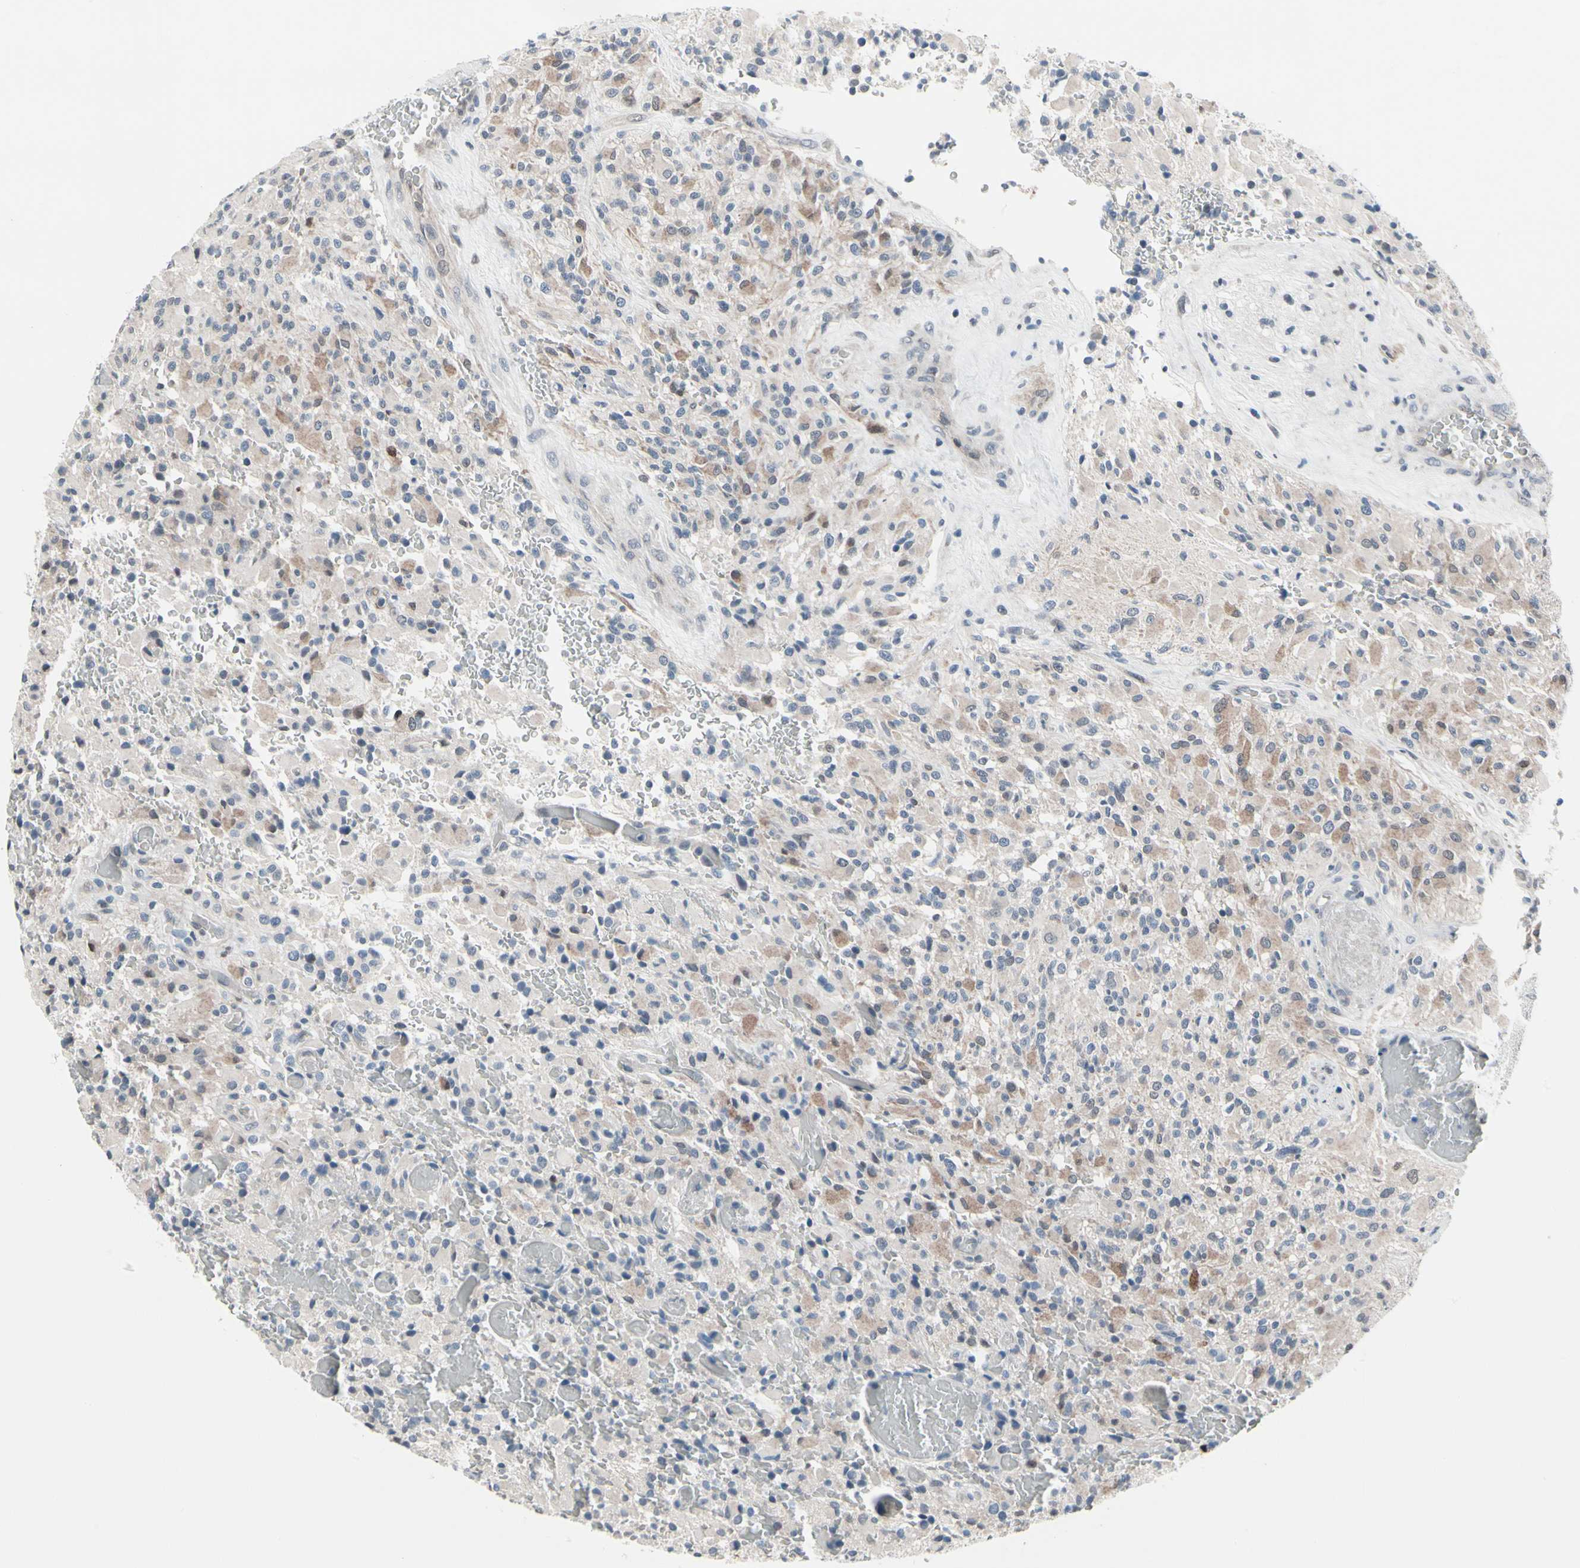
{"staining": {"intensity": "weak", "quantity": "25%-75%", "location": "cytoplasmic/membranous"}, "tissue": "glioma", "cell_type": "Tumor cells", "image_type": "cancer", "snomed": [{"axis": "morphology", "description": "Glioma, malignant, High grade"}, {"axis": "topography", "description": "Brain"}], "caption": "This is an image of IHC staining of glioma, which shows weak positivity in the cytoplasmic/membranous of tumor cells.", "gene": "TXN", "patient": {"sex": "male", "age": 71}}